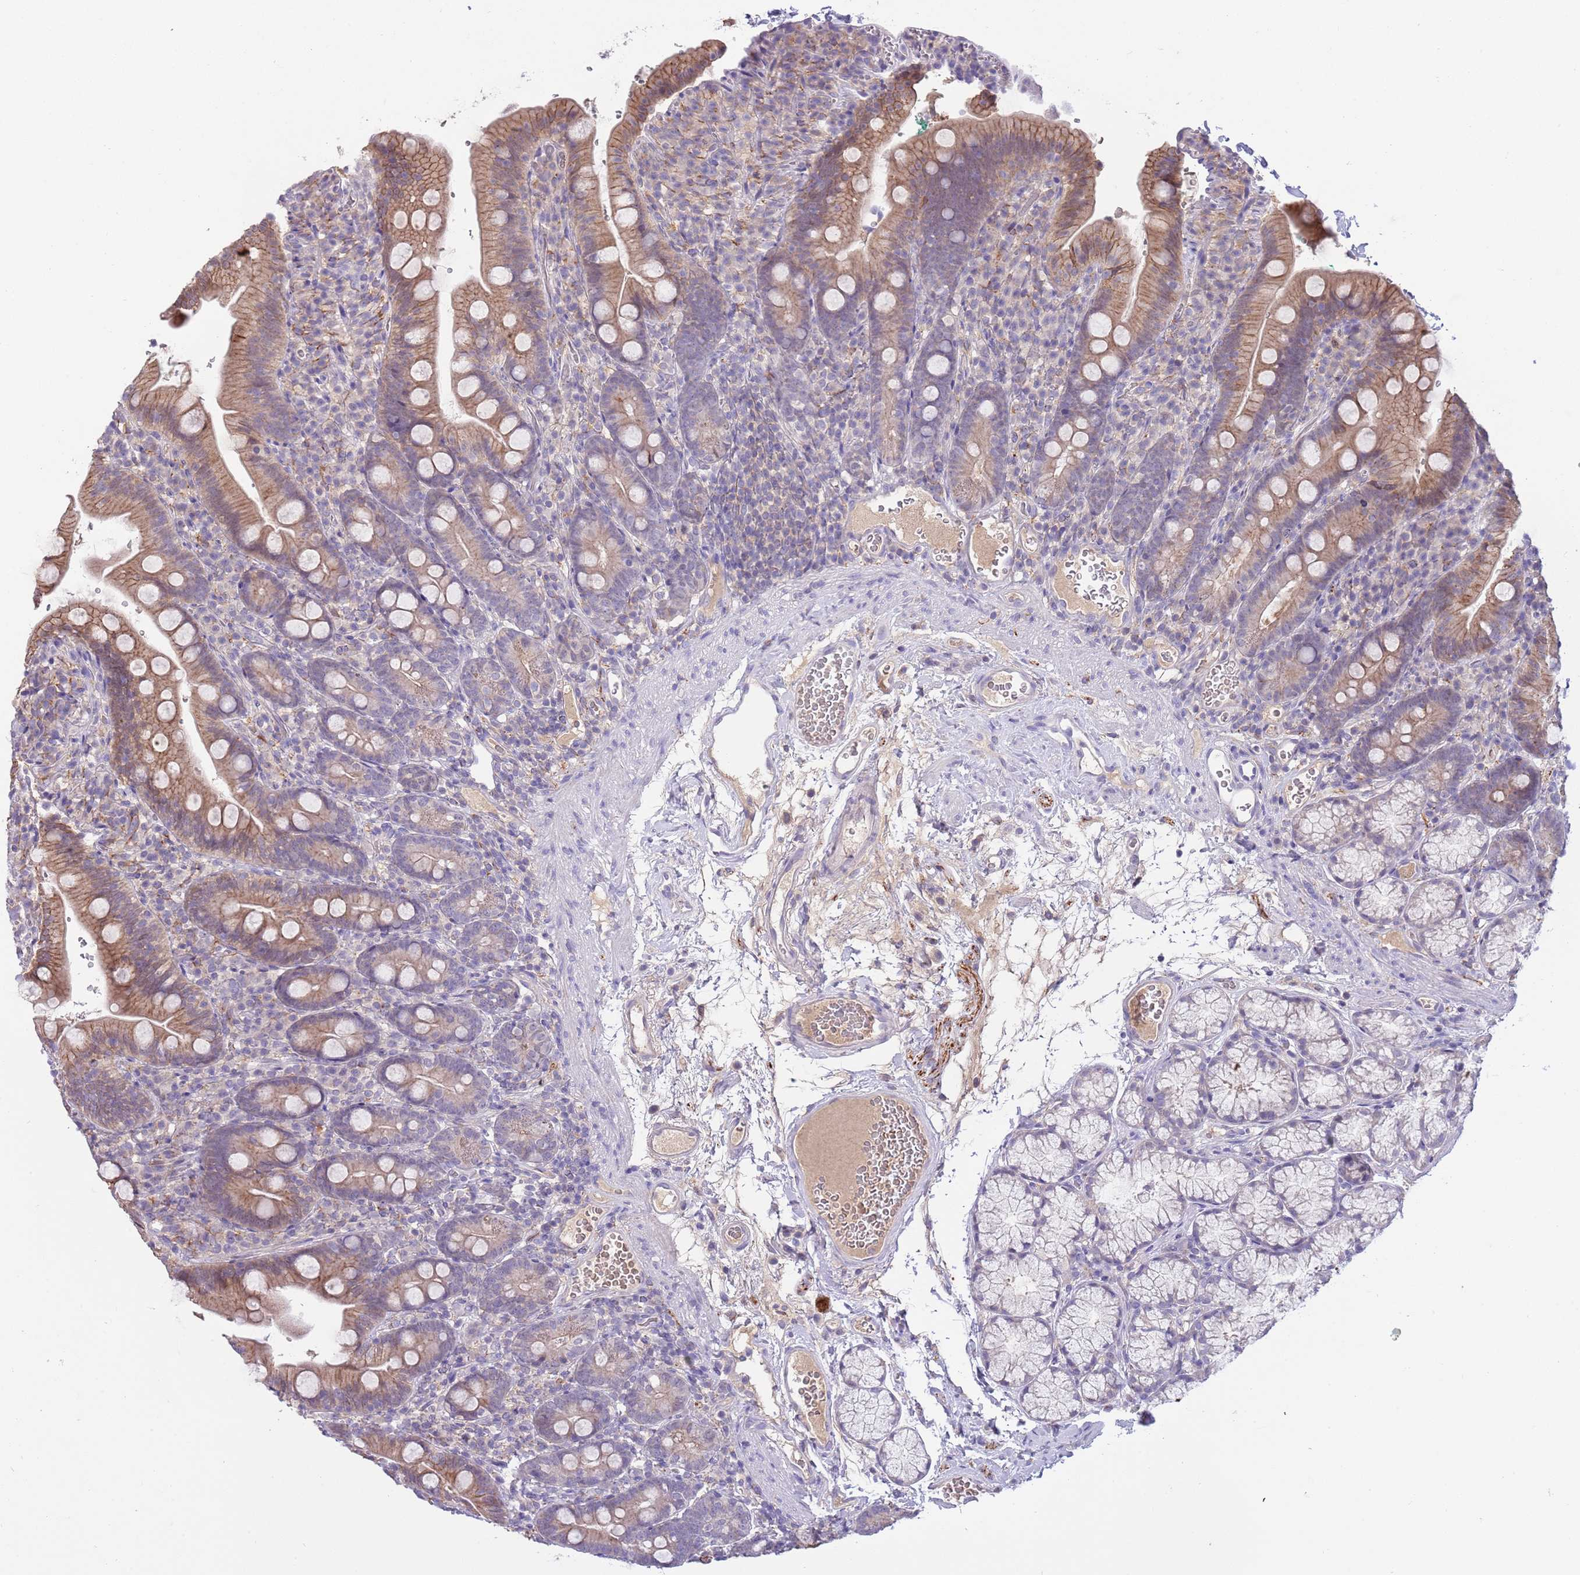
{"staining": {"intensity": "moderate", "quantity": "25%-75%", "location": "cytoplasmic/membranous"}, "tissue": "duodenum", "cell_type": "Glandular cells", "image_type": "normal", "snomed": [{"axis": "morphology", "description": "Normal tissue, NOS"}, {"axis": "topography", "description": "Duodenum"}], "caption": "Brown immunohistochemical staining in normal human duodenum reveals moderate cytoplasmic/membranous expression in approximately 25%-75% of glandular cells.", "gene": "CFAP73", "patient": {"sex": "female", "age": 67}}